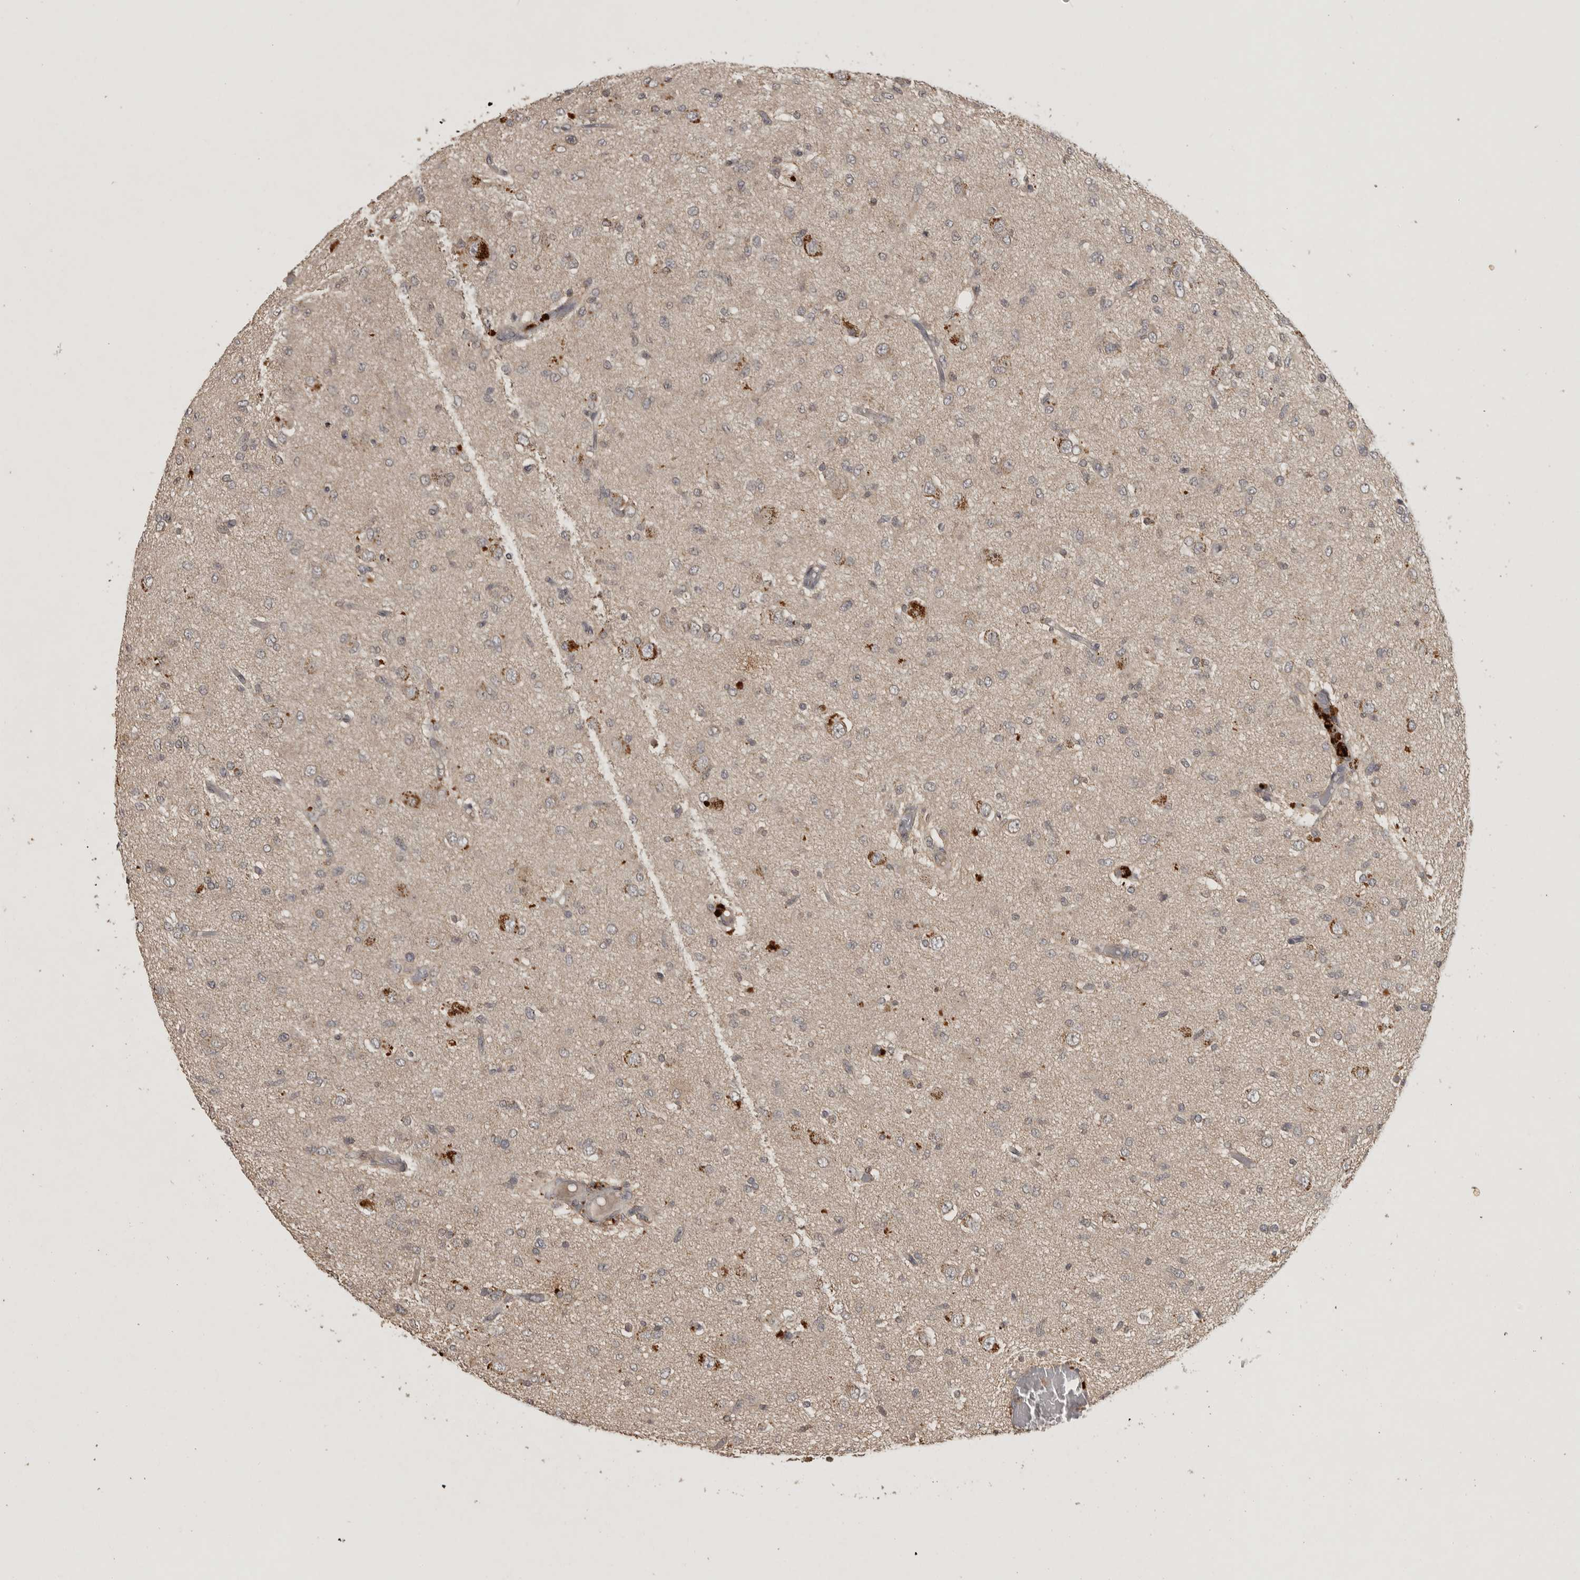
{"staining": {"intensity": "weak", "quantity": ">75%", "location": "cytoplasmic/membranous"}, "tissue": "glioma", "cell_type": "Tumor cells", "image_type": "cancer", "snomed": [{"axis": "morphology", "description": "Glioma, malignant, High grade"}, {"axis": "topography", "description": "Brain"}], "caption": "IHC photomicrograph of human glioma stained for a protein (brown), which demonstrates low levels of weak cytoplasmic/membranous staining in about >75% of tumor cells.", "gene": "ADAMTS4", "patient": {"sex": "female", "age": 59}}